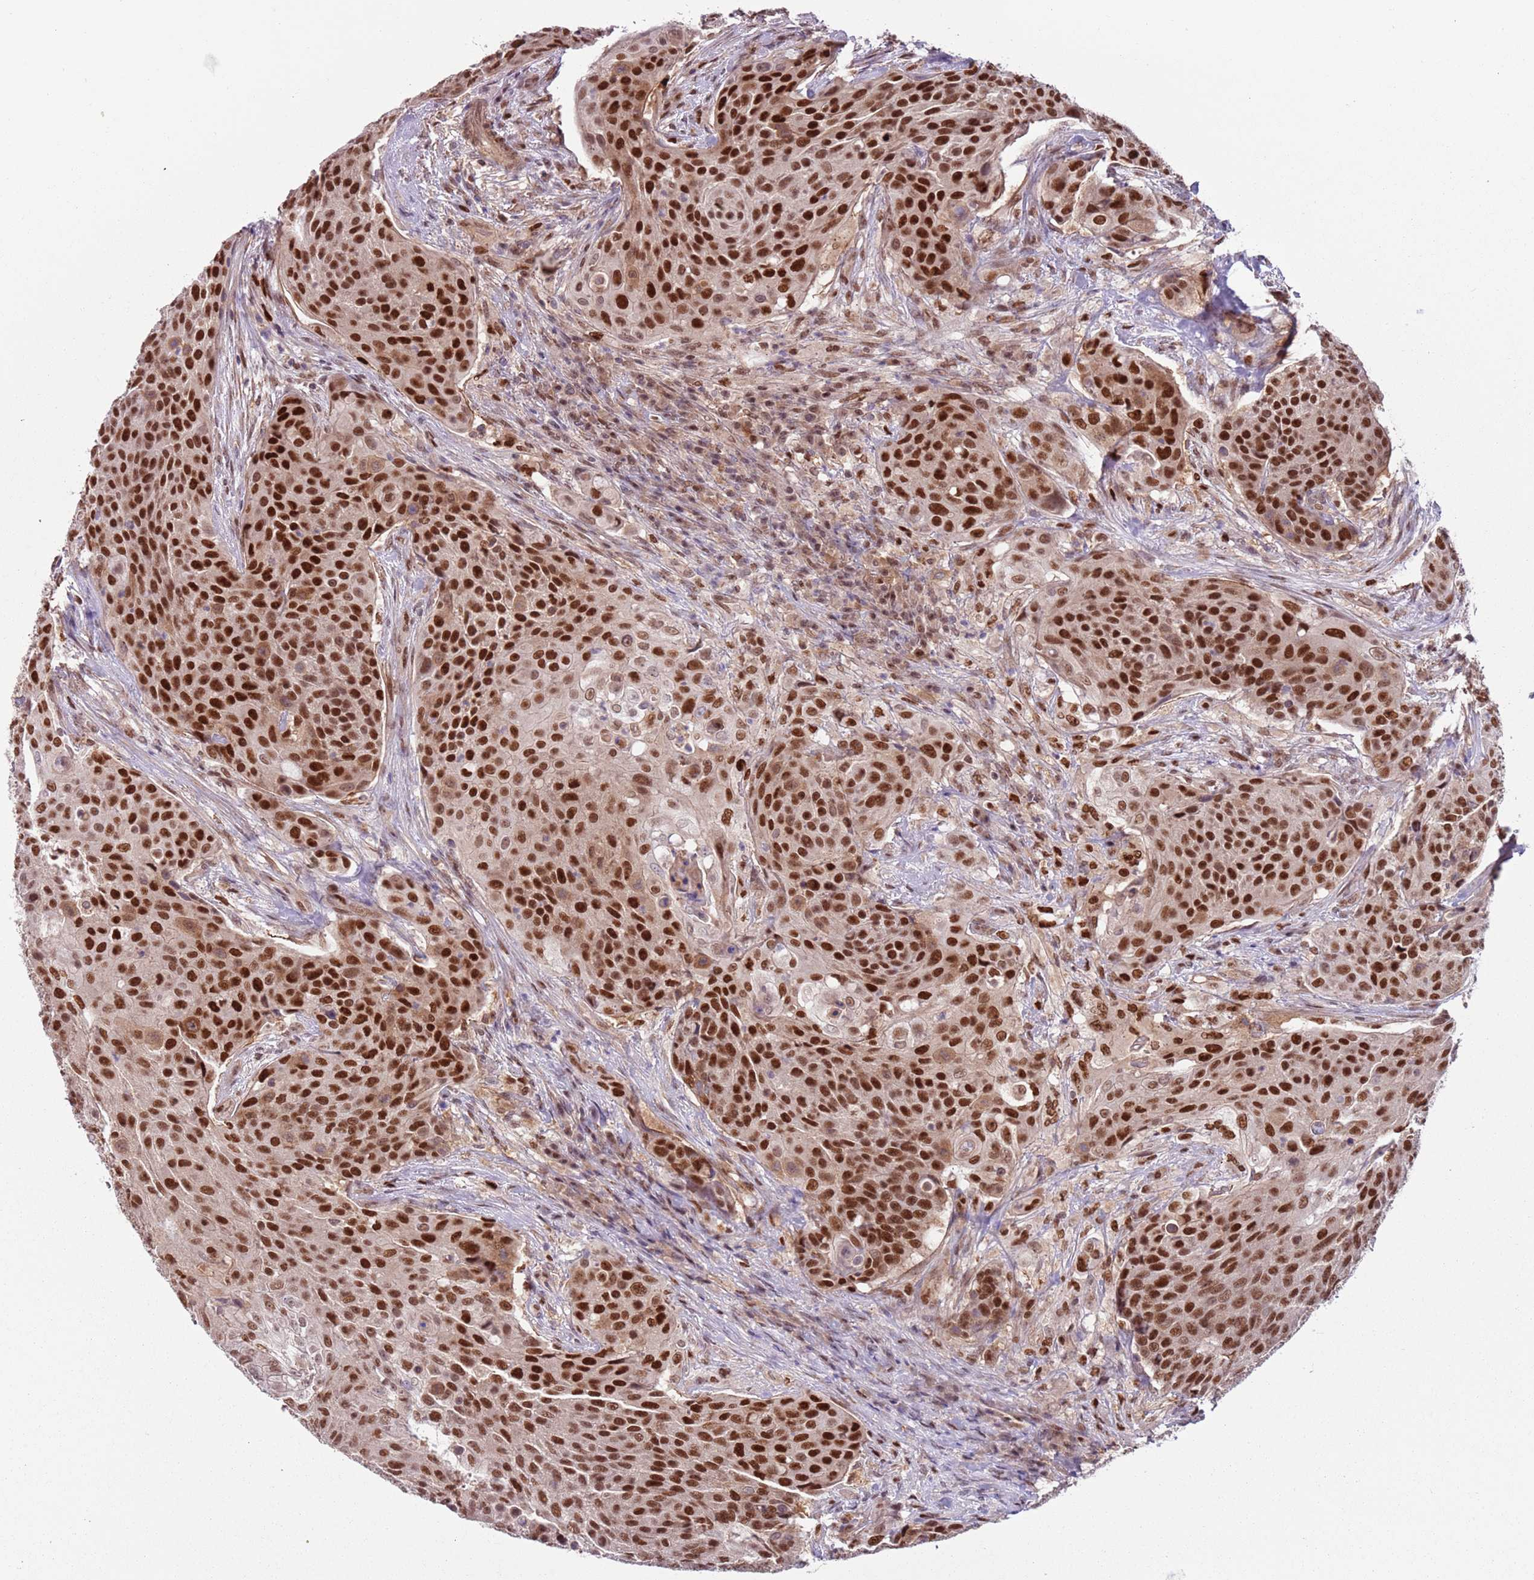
{"staining": {"intensity": "strong", "quantity": ">75%", "location": "nuclear"}, "tissue": "urothelial cancer", "cell_type": "Tumor cells", "image_type": "cancer", "snomed": [{"axis": "morphology", "description": "Urothelial carcinoma, High grade"}, {"axis": "topography", "description": "Urinary bladder"}], "caption": "A histopathology image showing strong nuclear positivity in about >75% of tumor cells in urothelial cancer, as visualized by brown immunohistochemical staining.", "gene": "RMND5B", "patient": {"sex": "female", "age": 63}}